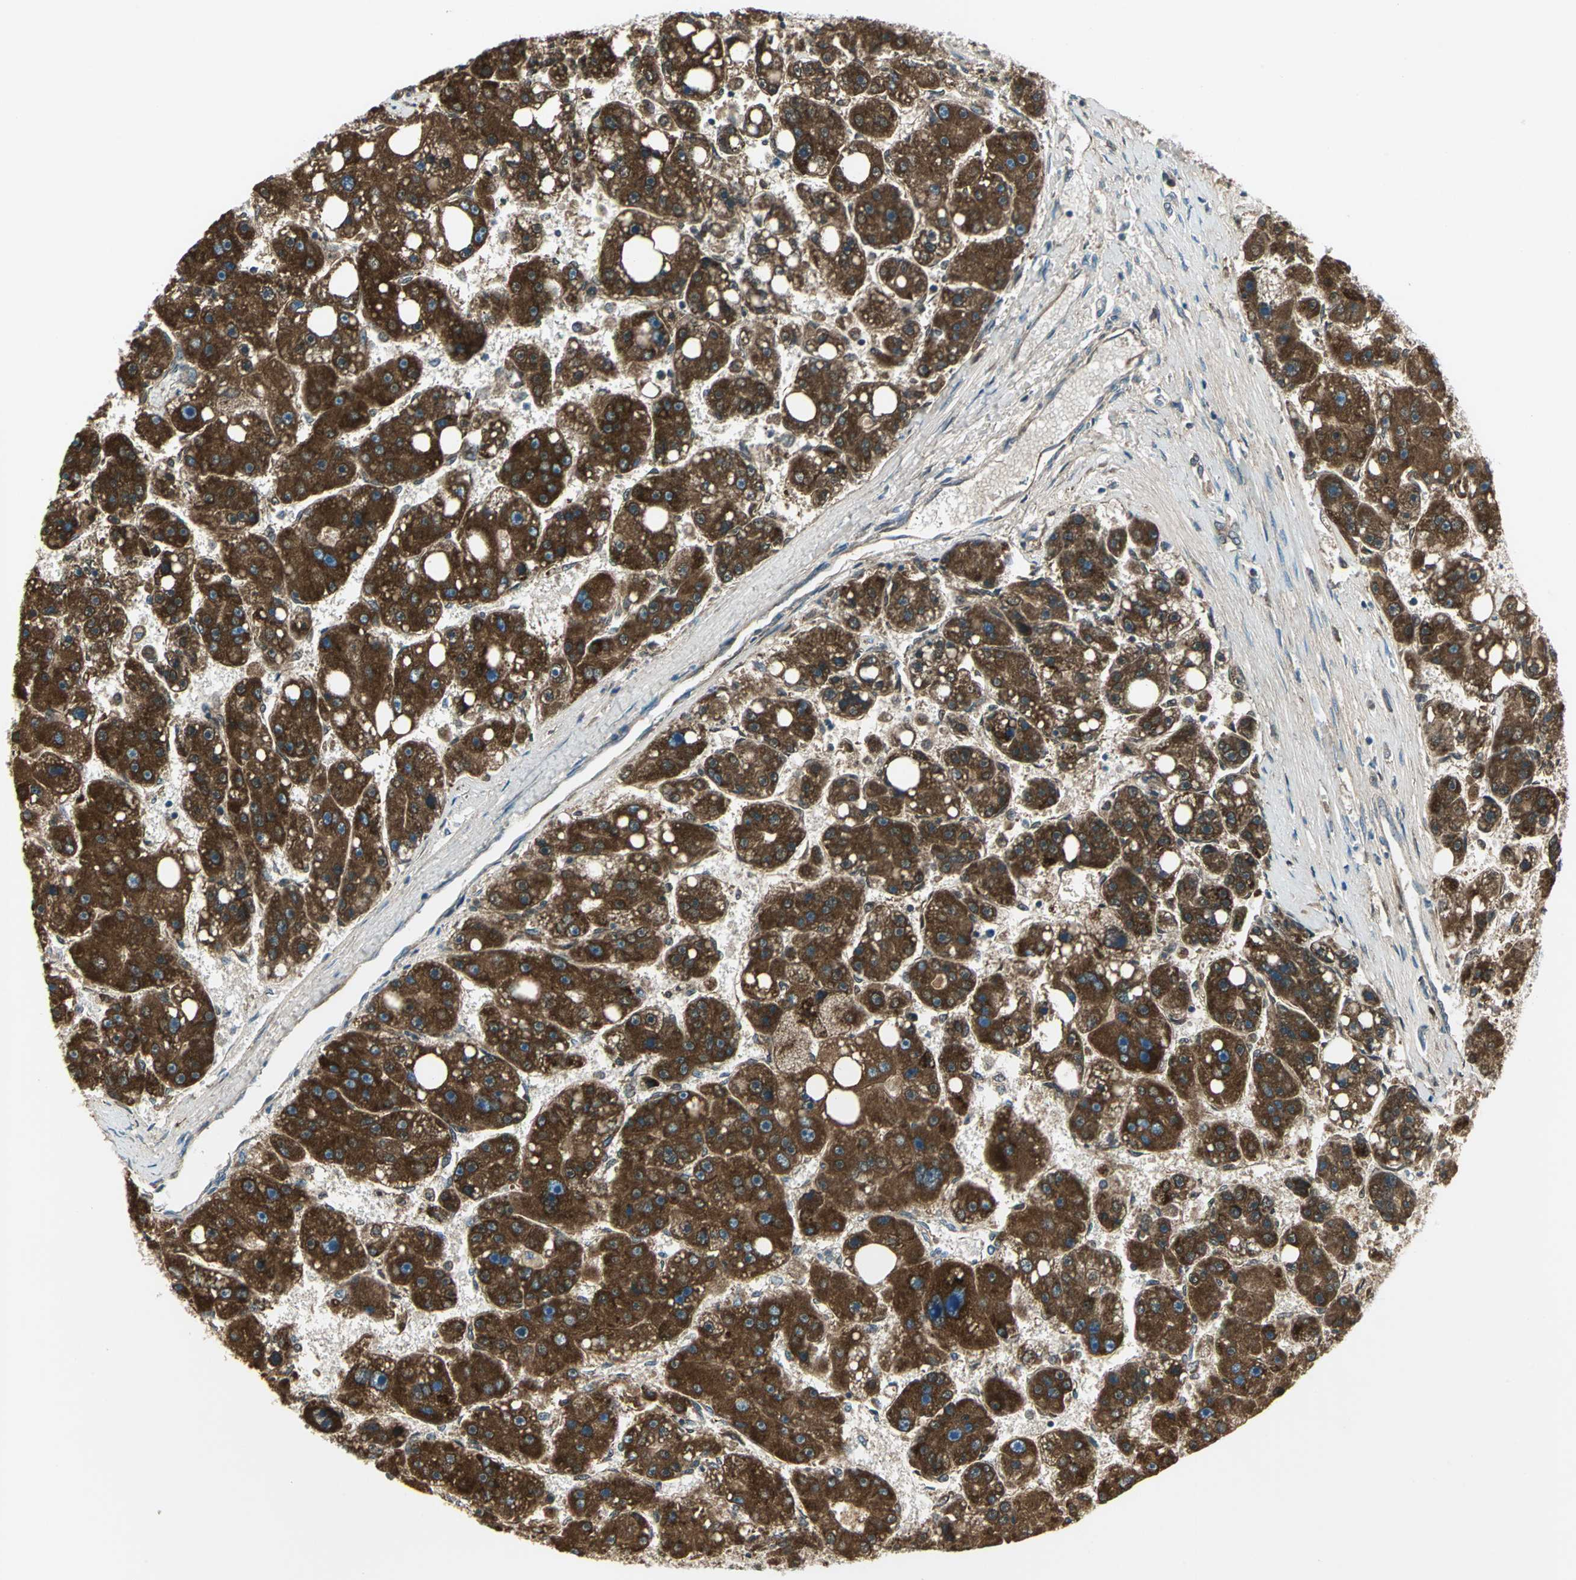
{"staining": {"intensity": "strong", "quantity": ">75%", "location": "cytoplasmic/membranous"}, "tissue": "liver cancer", "cell_type": "Tumor cells", "image_type": "cancer", "snomed": [{"axis": "morphology", "description": "Carcinoma, Hepatocellular, NOS"}, {"axis": "topography", "description": "Liver"}], "caption": "About >75% of tumor cells in liver hepatocellular carcinoma display strong cytoplasmic/membranous protein expression as visualized by brown immunohistochemical staining.", "gene": "ACADM", "patient": {"sex": "female", "age": 61}}